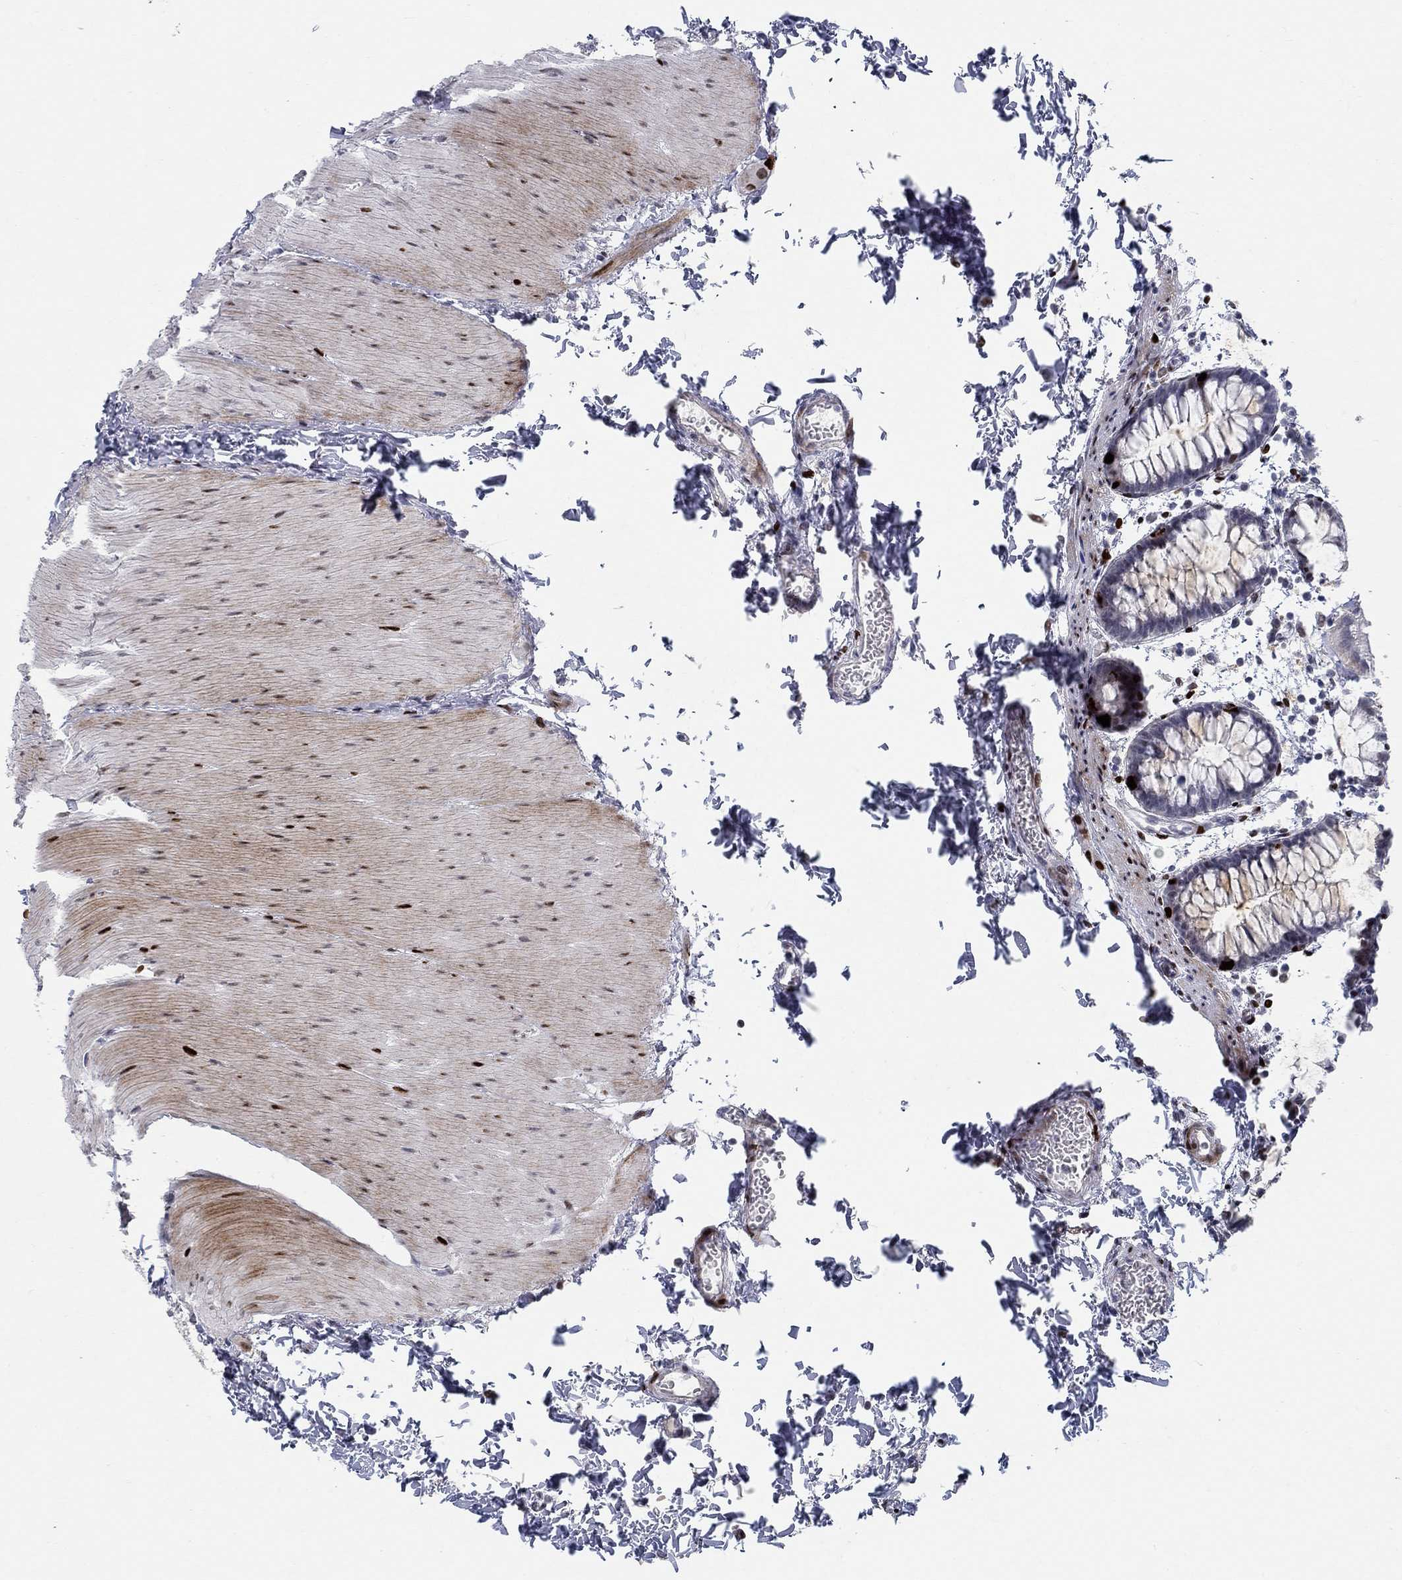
{"staining": {"intensity": "strong", "quantity": "25%-75%", "location": "nuclear"}, "tissue": "rectum", "cell_type": "Glandular cells", "image_type": "normal", "snomed": [{"axis": "morphology", "description": "Normal tissue, NOS"}, {"axis": "topography", "description": "Rectum"}], "caption": "Glandular cells display high levels of strong nuclear expression in about 25%-75% of cells in unremarkable rectum.", "gene": "RAPGEF5", "patient": {"sex": "male", "age": 57}}